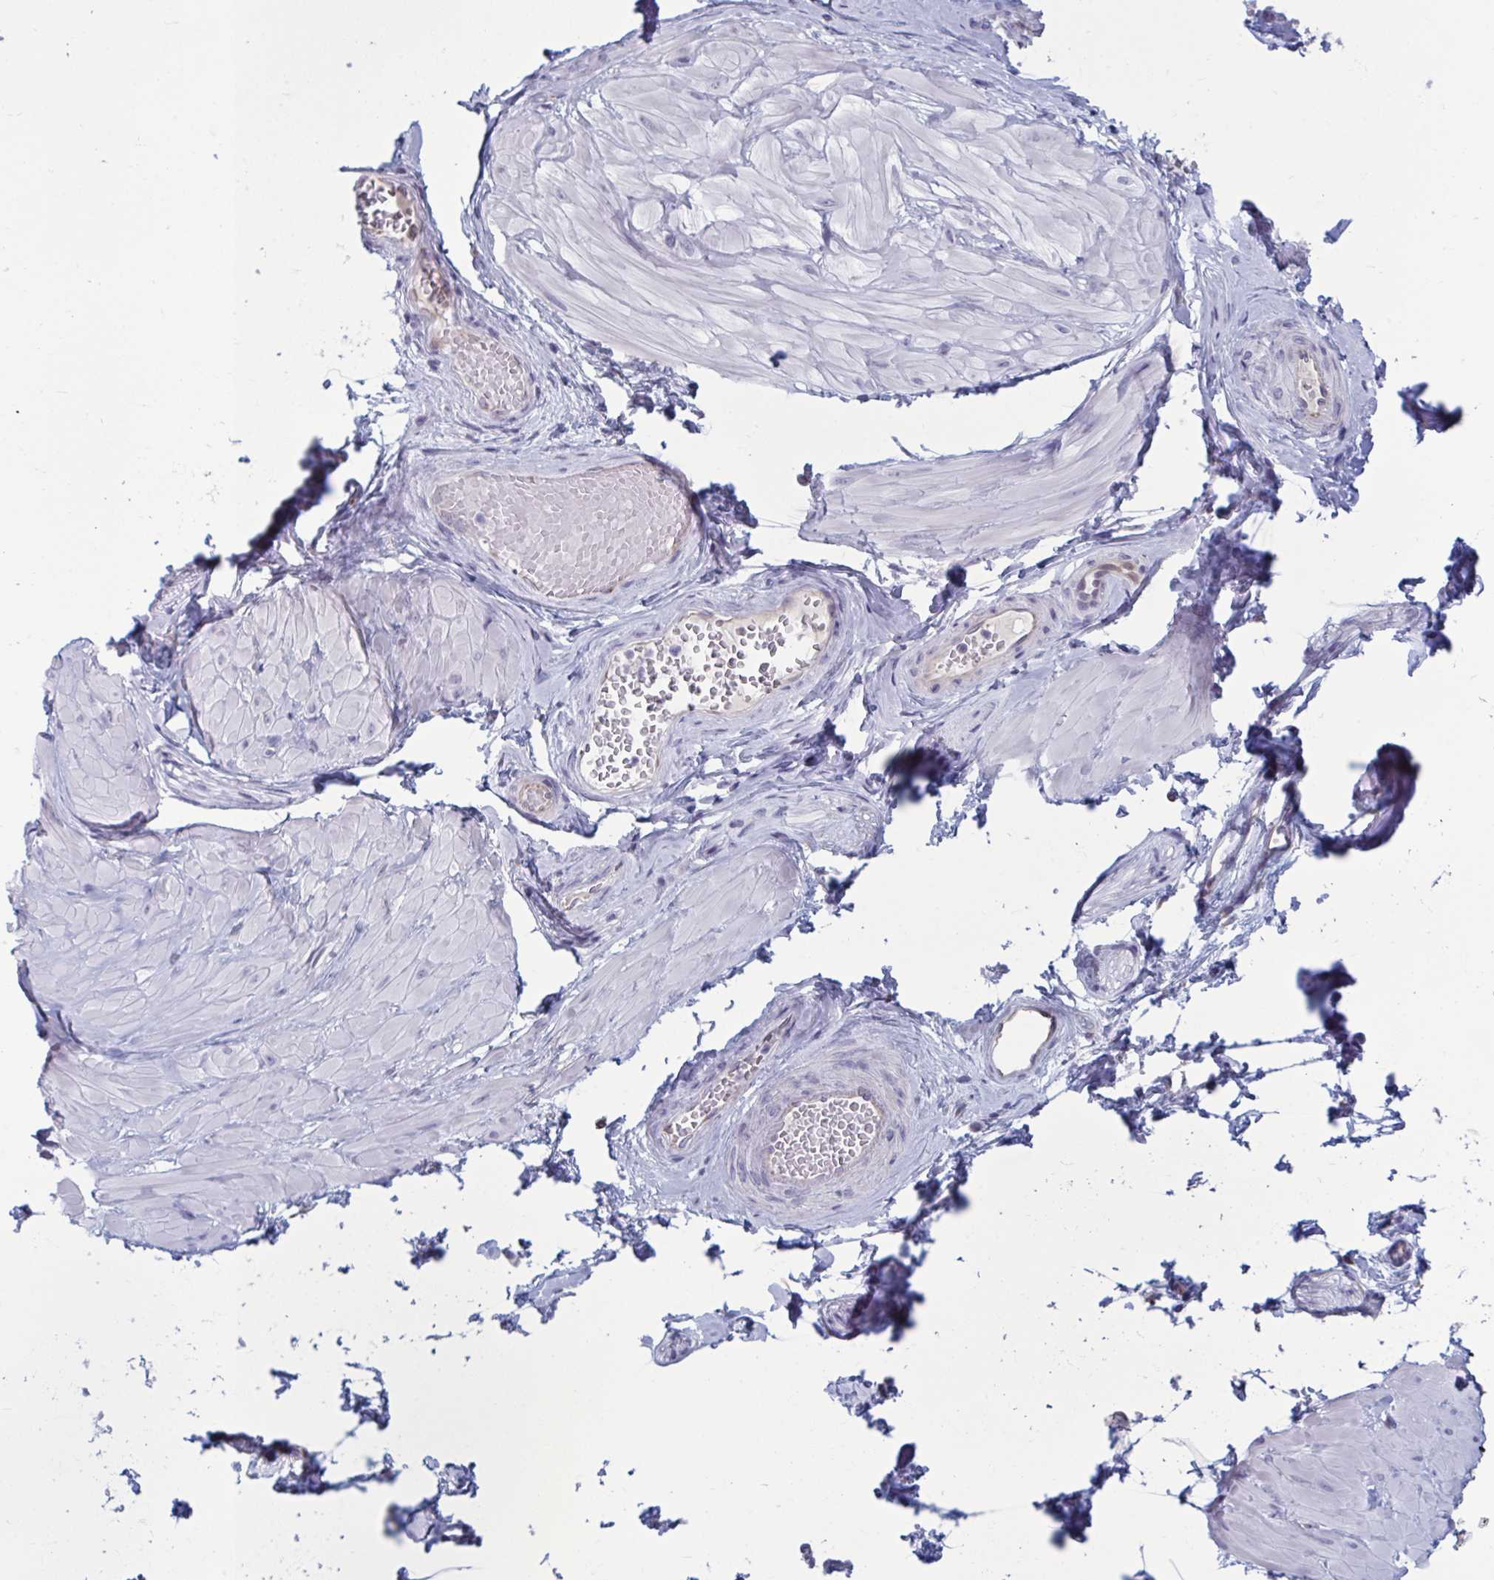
{"staining": {"intensity": "negative", "quantity": "none", "location": "none"}, "tissue": "adipose tissue", "cell_type": "Adipocytes", "image_type": "normal", "snomed": [{"axis": "morphology", "description": "Normal tissue, NOS"}, {"axis": "topography", "description": "Epididymis"}, {"axis": "topography", "description": "Peripheral nerve tissue"}], "caption": "Immunohistochemical staining of benign human adipose tissue demonstrates no significant expression in adipocytes. (DAB (3,3'-diaminobenzidine) immunohistochemistry (IHC) visualized using brightfield microscopy, high magnification).", "gene": "OR1L3", "patient": {"sex": "male", "age": 32}}